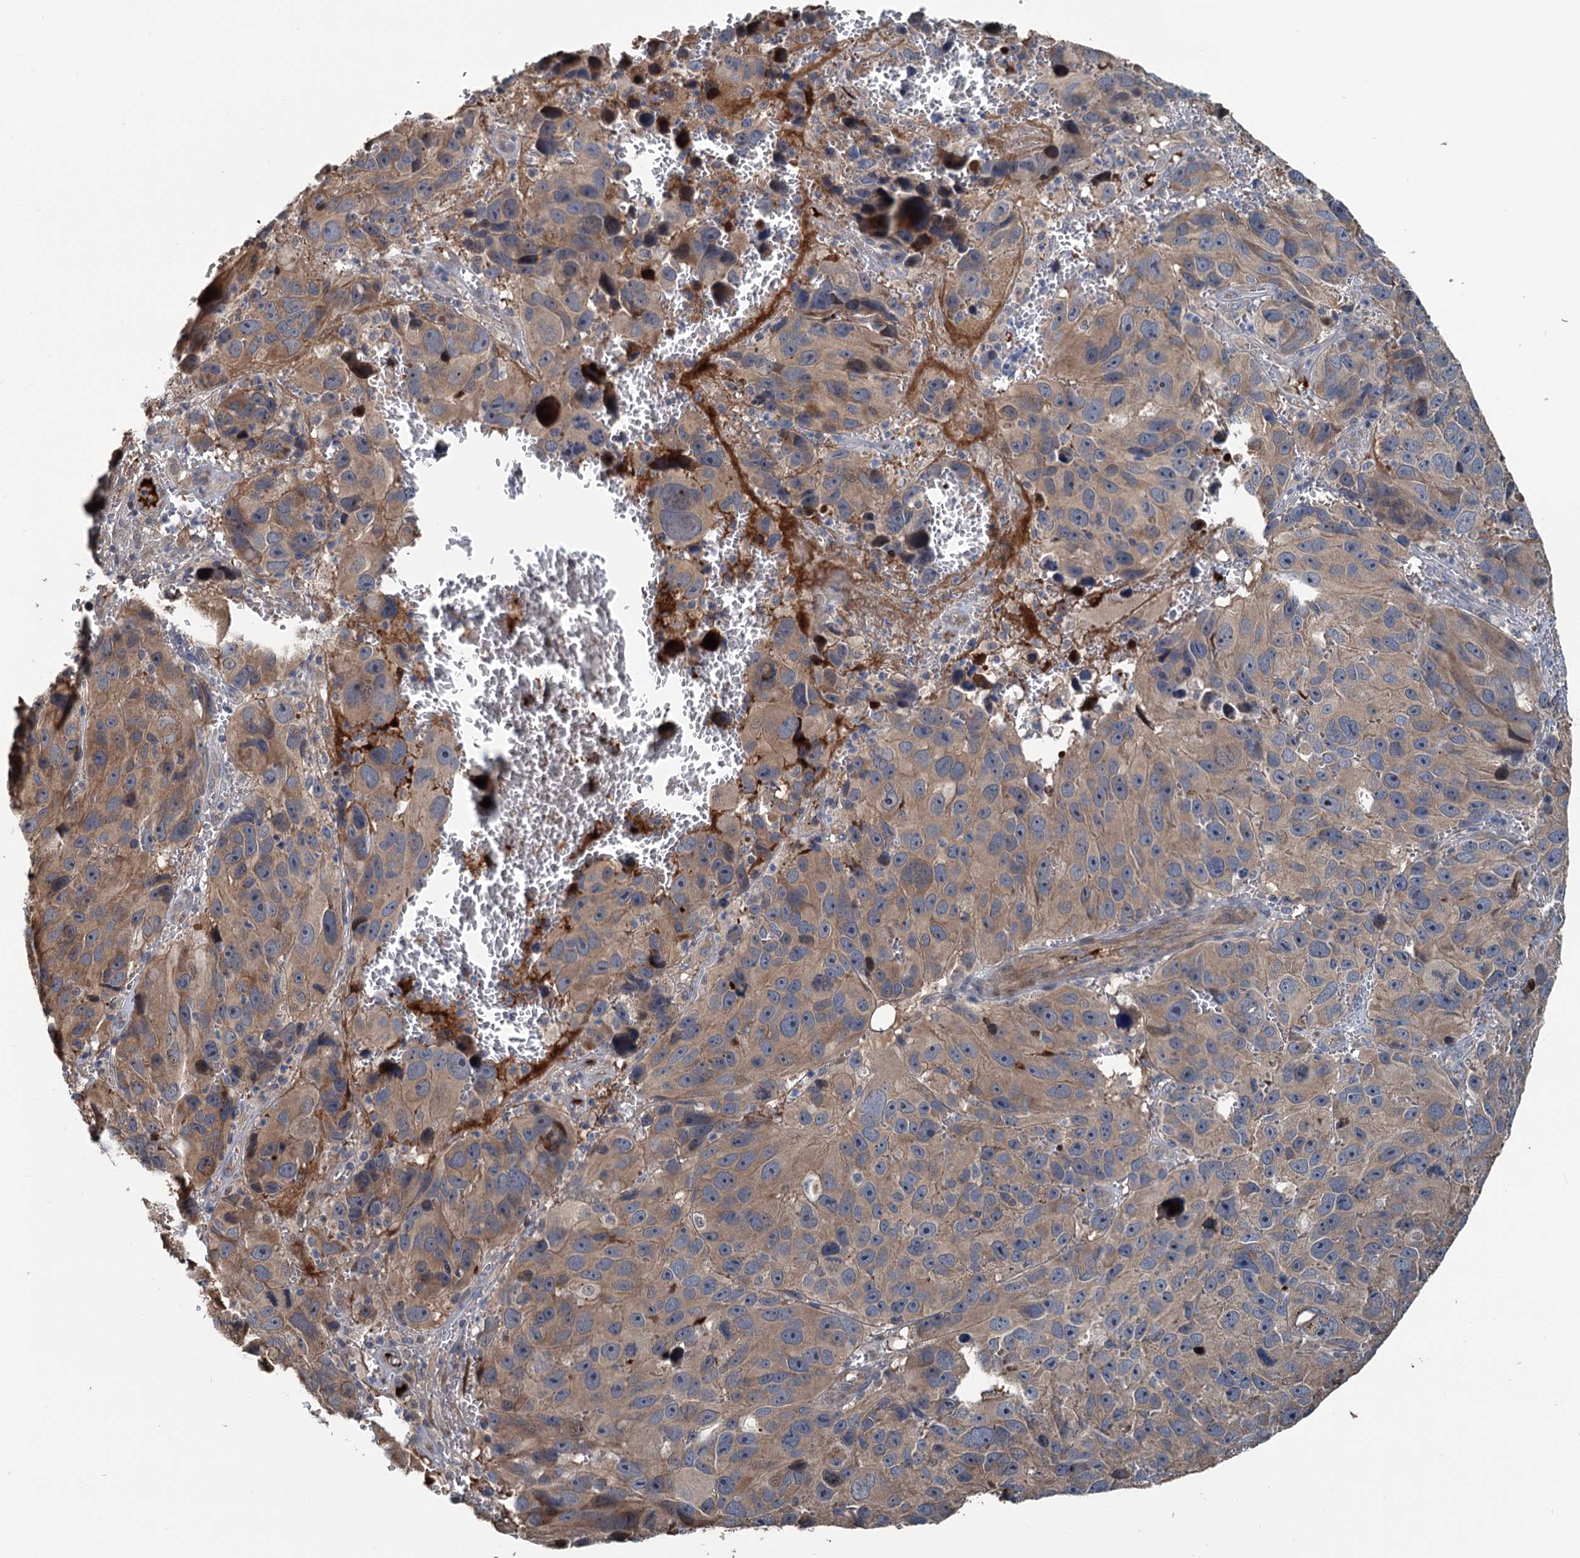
{"staining": {"intensity": "moderate", "quantity": ">75%", "location": "cytoplasmic/membranous"}, "tissue": "melanoma", "cell_type": "Tumor cells", "image_type": "cancer", "snomed": [{"axis": "morphology", "description": "Malignant melanoma, NOS"}, {"axis": "topography", "description": "Skin"}], "caption": "This is an image of immunohistochemistry staining of malignant melanoma, which shows moderate expression in the cytoplasmic/membranous of tumor cells.", "gene": "TEDC1", "patient": {"sex": "male", "age": 84}}